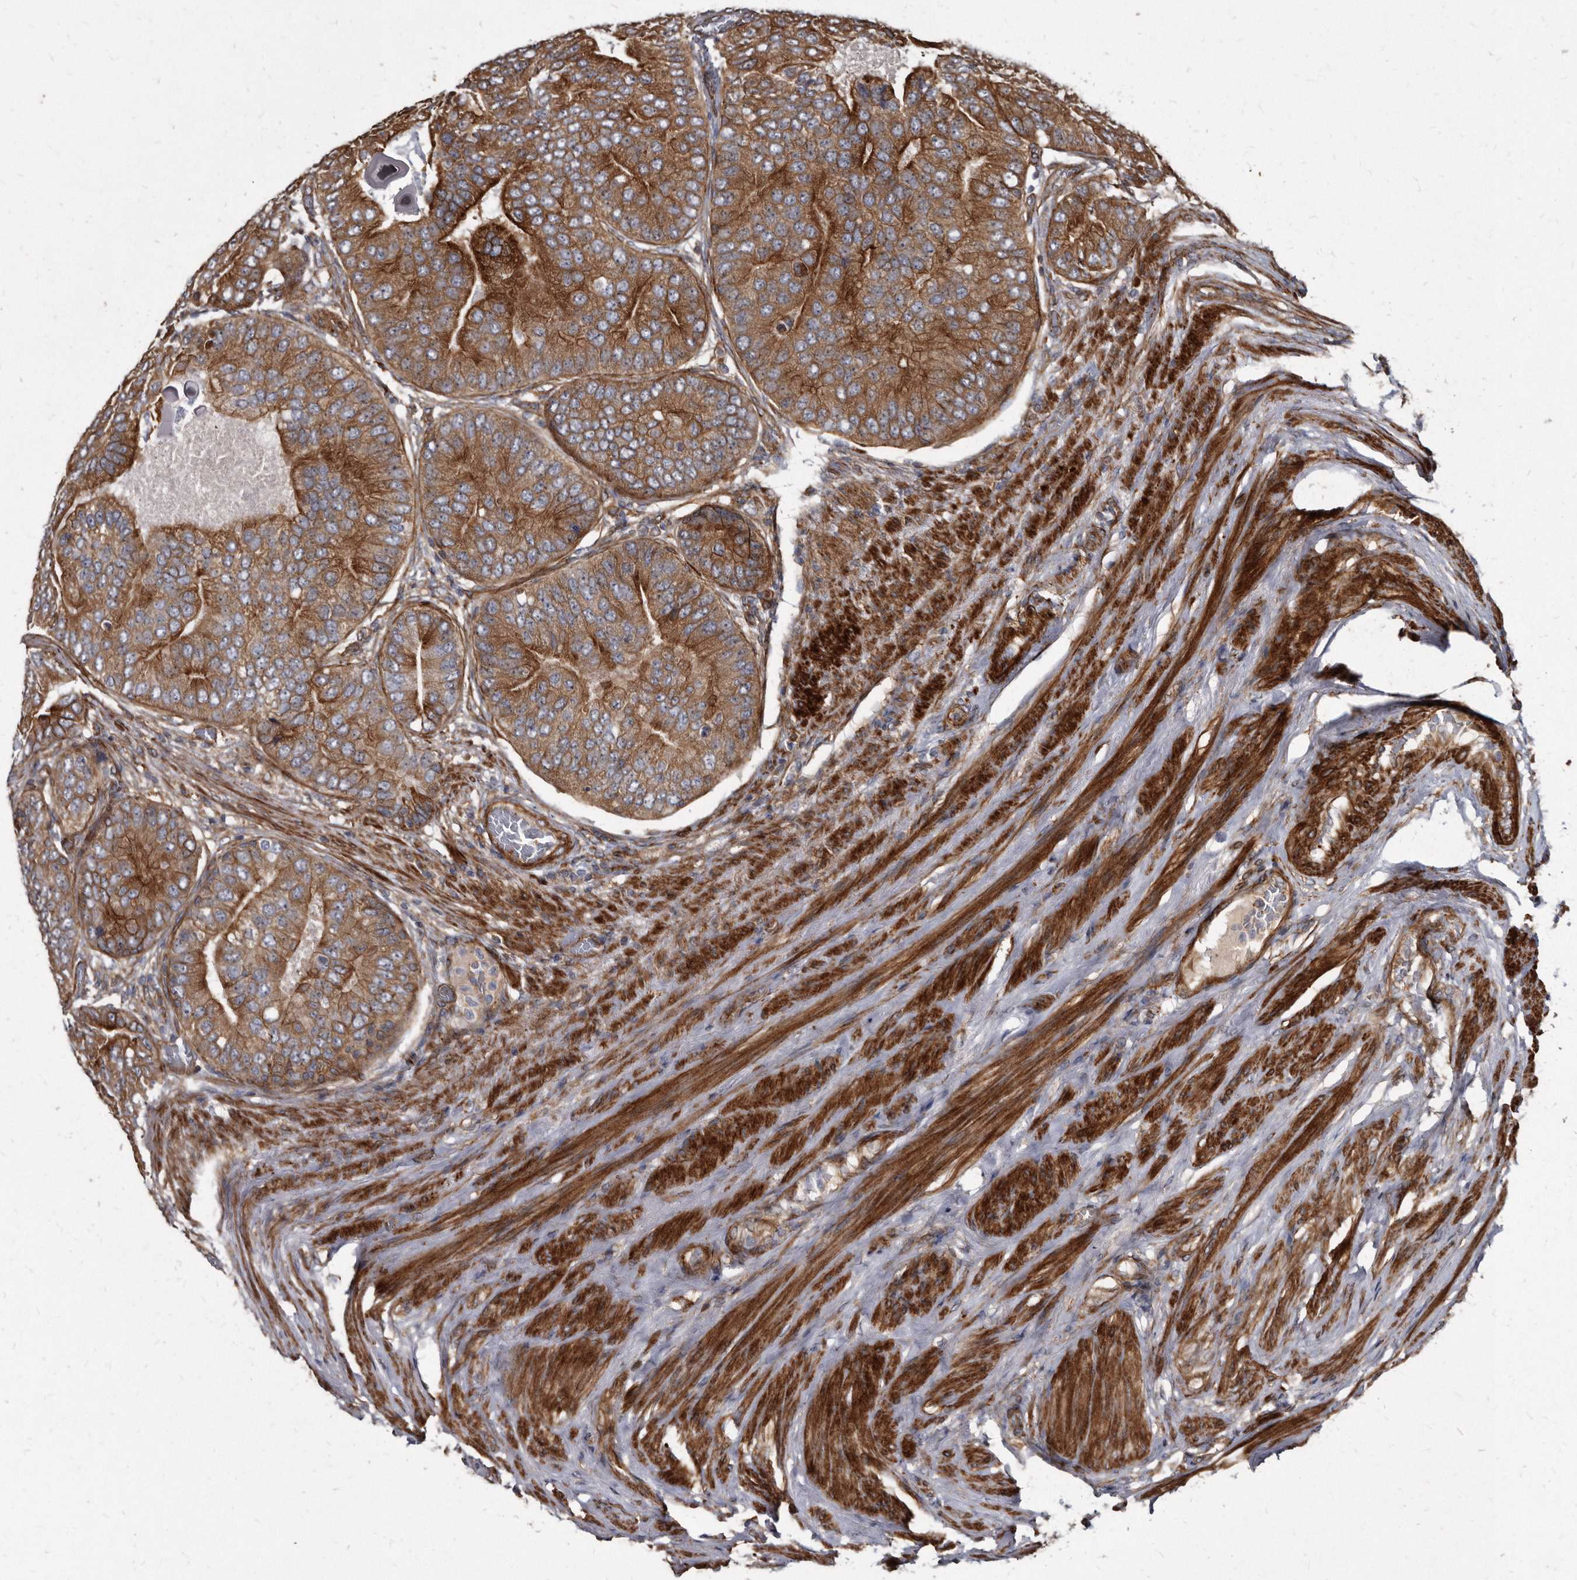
{"staining": {"intensity": "strong", "quantity": ">75%", "location": "cytoplasmic/membranous"}, "tissue": "prostate cancer", "cell_type": "Tumor cells", "image_type": "cancer", "snomed": [{"axis": "morphology", "description": "Adenocarcinoma, High grade"}, {"axis": "topography", "description": "Prostate"}], "caption": "About >75% of tumor cells in human prostate cancer demonstrate strong cytoplasmic/membranous protein expression as visualized by brown immunohistochemical staining.", "gene": "KCTD20", "patient": {"sex": "male", "age": 70}}